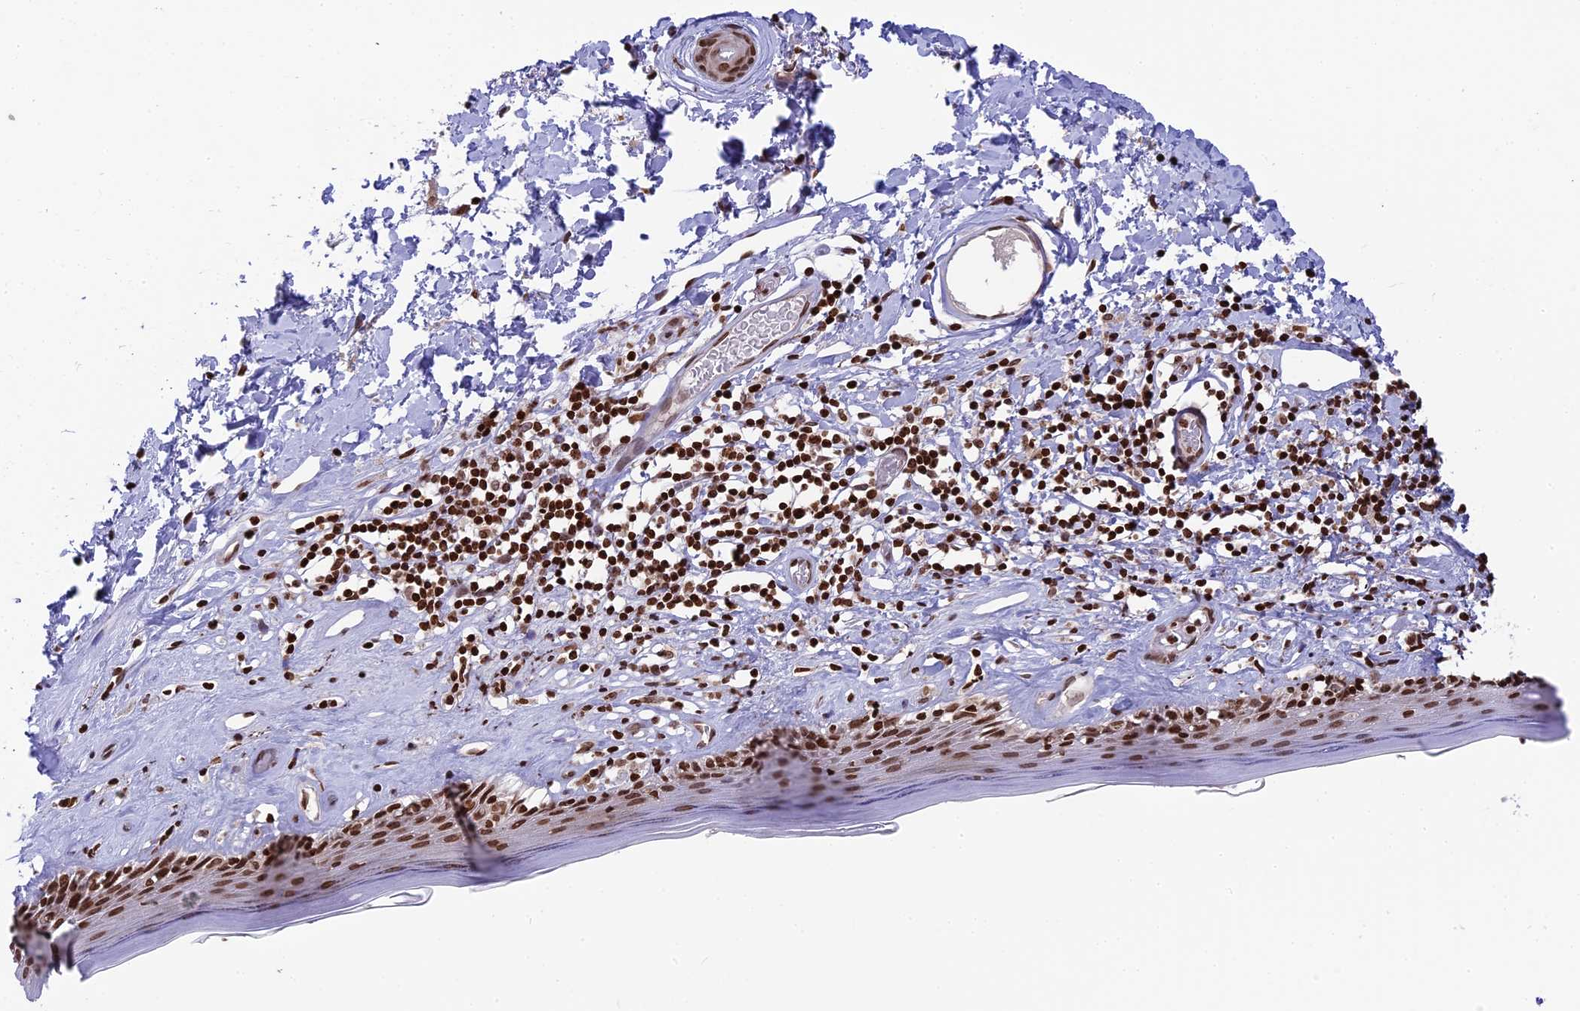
{"staining": {"intensity": "strong", "quantity": ">75%", "location": "nuclear"}, "tissue": "skin", "cell_type": "Epidermal cells", "image_type": "normal", "snomed": [{"axis": "morphology", "description": "Normal tissue, NOS"}, {"axis": "topography", "description": "Adipose tissue"}, {"axis": "topography", "description": "Vascular tissue"}, {"axis": "topography", "description": "Vulva"}, {"axis": "topography", "description": "Peripheral nerve tissue"}], "caption": "Protein staining by immunohistochemistry displays strong nuclear positivity in approximately >75% of epidermal cells in unremarkable skin.", "gene": "TET2", "patient": {"sex": "female", "age": 86}}